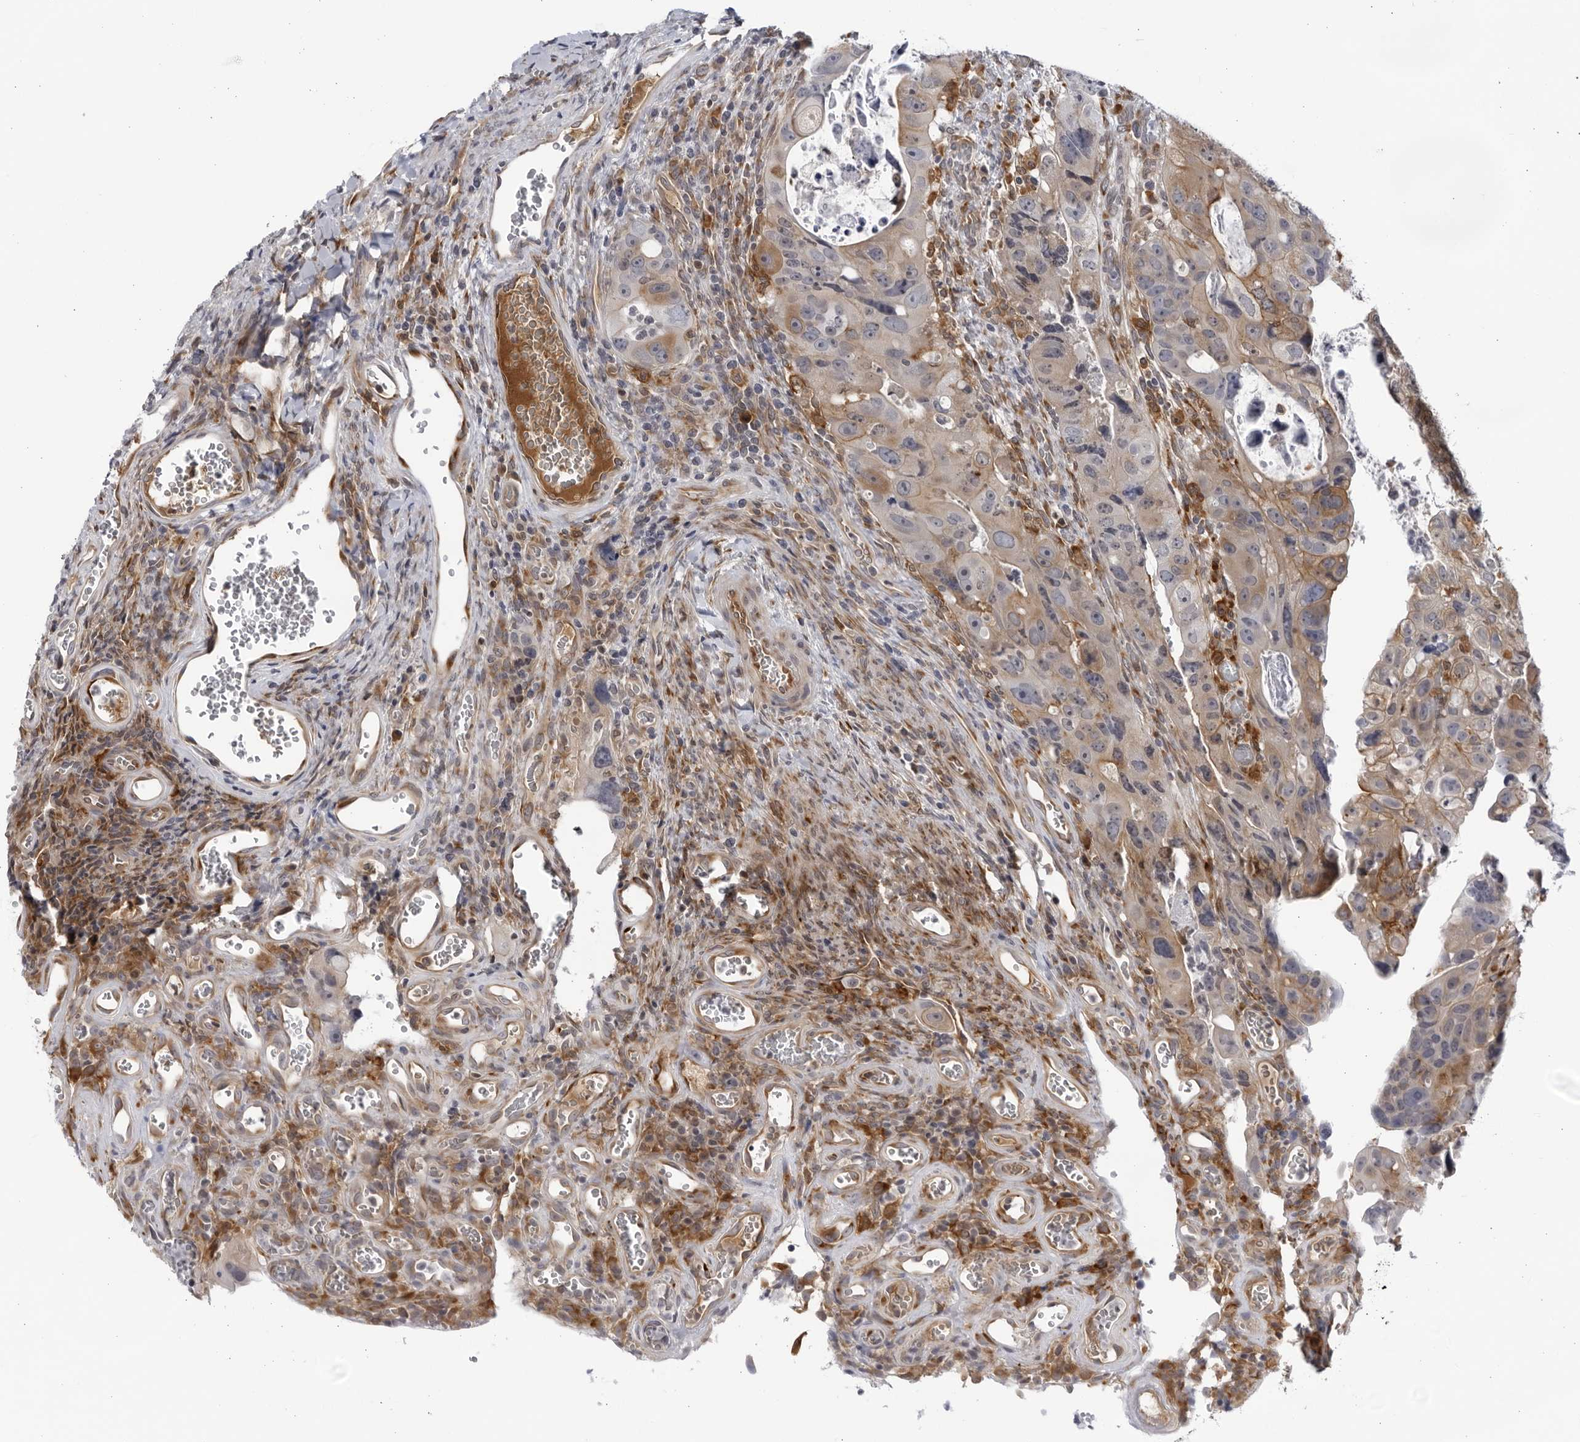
{"staining": {"intensity": "weak", "quantity": "<25%", "location": "cytoplasmic/membranous"}, "tissue": "colorectal cancer", "cell_type": "Tumor cells", "image_type": "cancer", "snomed": [{"axis": "morphology", "description": "Adenocarcinoma, NOS"}, {"axis": "topography", "description": "Rectum"}], "caption": "Immunohistochemistry micrograph of neoplastic tissue: colorectal cancer stained with DAB (3,3'-diaminobenzidine) demonstrates no significant protein expression in tumor cells.", "gene": "BMP2K", "patient": {"sex": "male", "age": 59}}